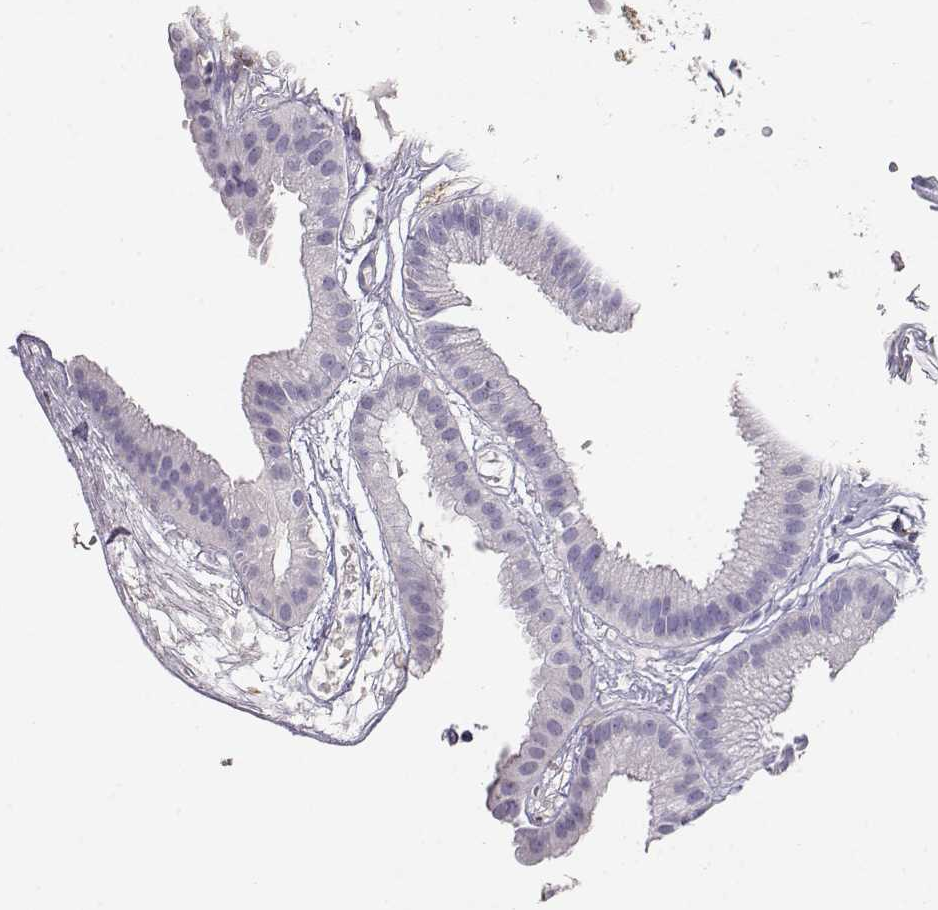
{"staining": {"intensity": "negative", "quantity": "none", "location": "none"}, "tissue": "gallbladder", "cell_type": "Glandular cells", "image_type": "normal", "snomed": [{"axis": "morphology", "description": "Normal tissue, NOS"}, {"axis": "topography", "description": "Gallbladder"}], "caption": "A high-resolution photomicrograph shows immunohistochemistry staining of normal gallbladder, which reveals no significant staining in glandular cells. (Stains: DAB (3,3'-diaminobenzidine) immunohistochemistry (IHC) with hematoxylin counter stain, Microscopy: brightfield microscopy at high magnification).", "gene": "ENDOU", "patient": {"sex": "female", "age": 45}}